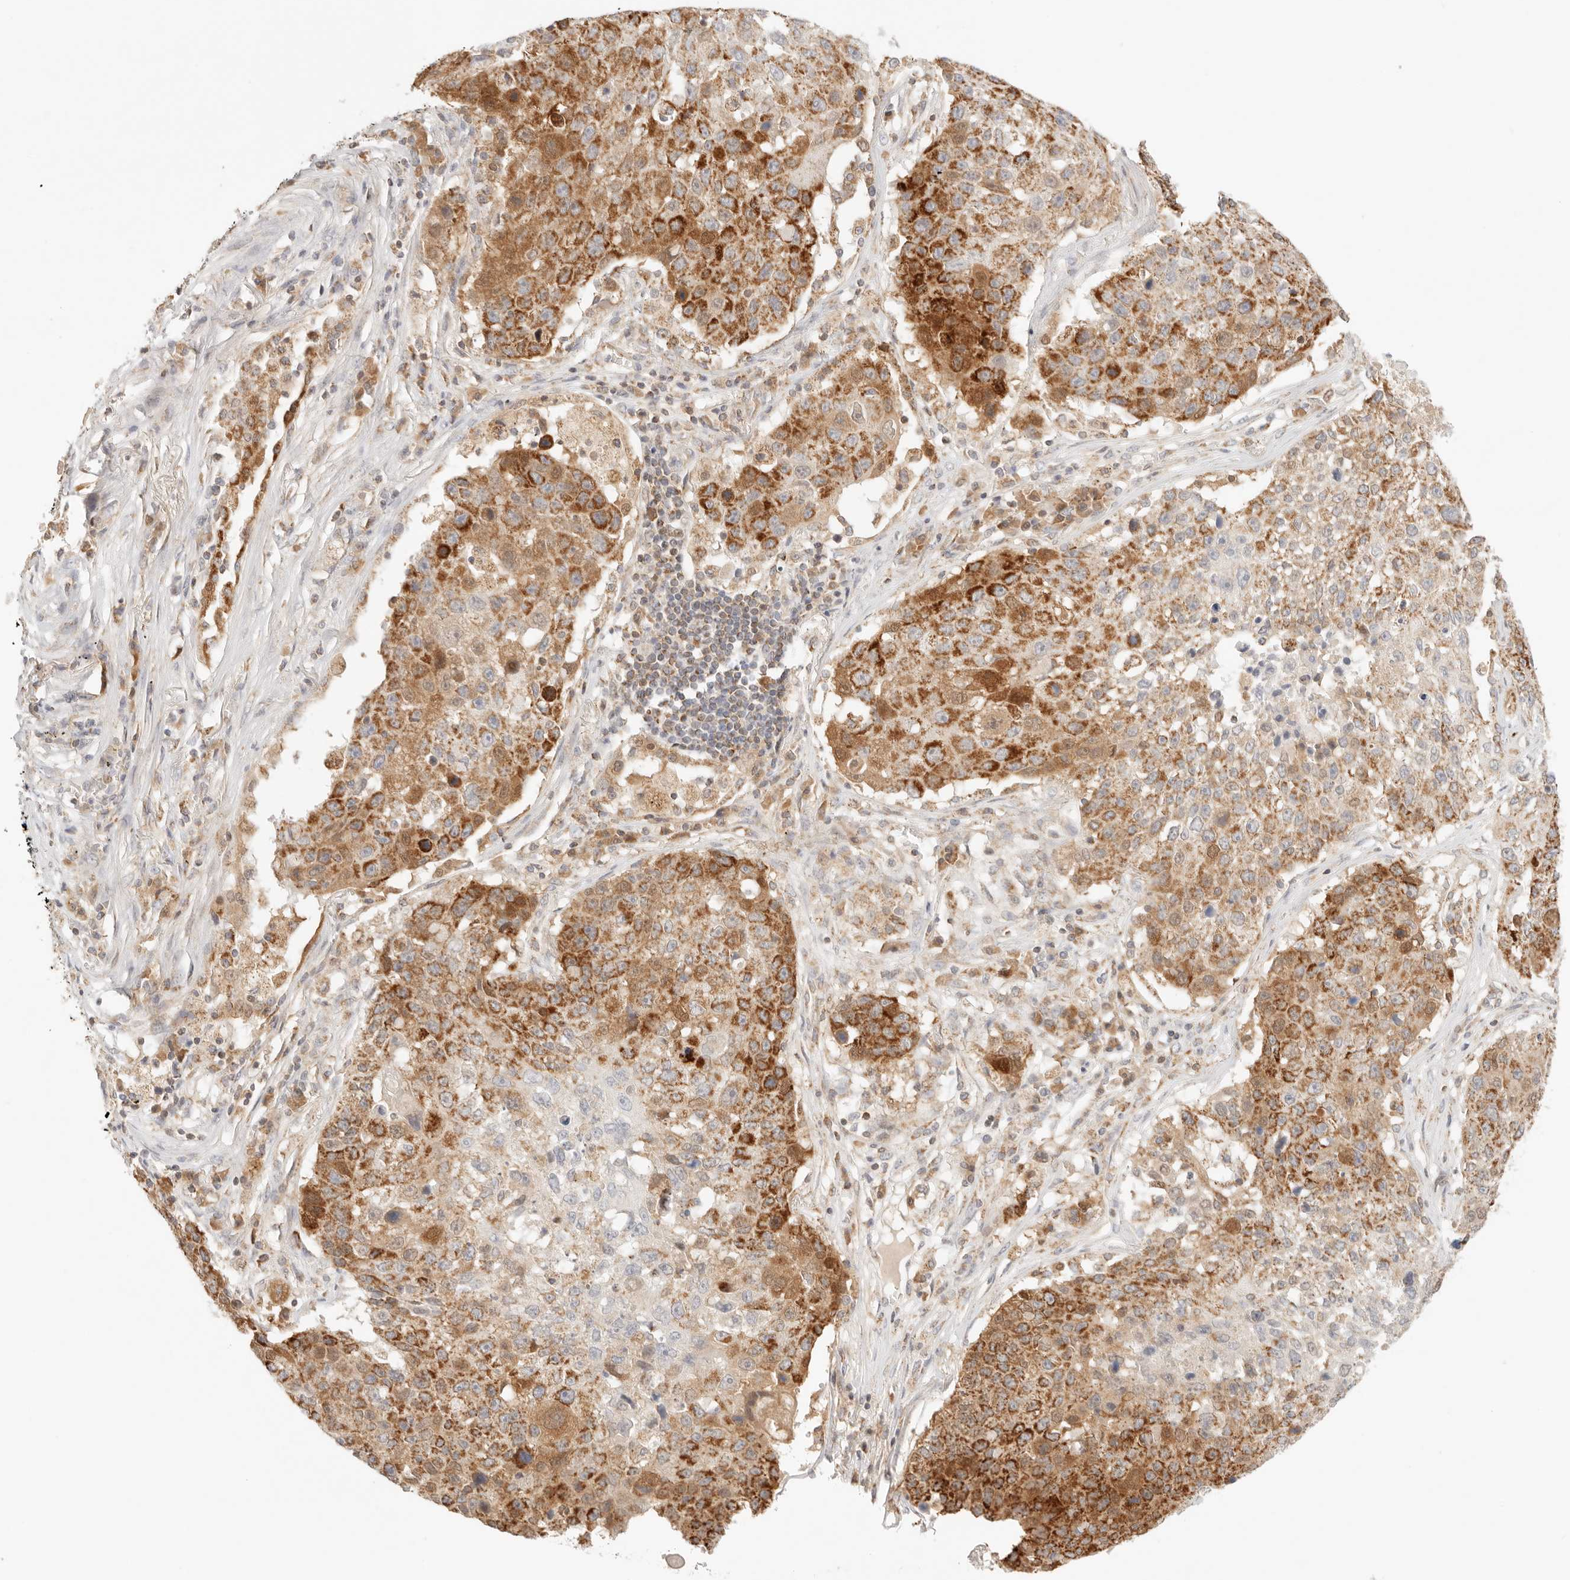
{"staining": {"intensity": "strong", "quantity": "25%-75%", "location": "cytoplasmic/membranous"}, "tissue": "lung cancer", "cell_type": "Tumor cells", "image_type": "cancer", "snomed": [{"axis": "morphology", "description": "Squamous cell carcinoma, NOS"}, {"axis": "topography", "description": "Lung"}], "caption": "DAB (3,3'-diaminobenzidine) immunohistochemical staining of lung cancer displays strong cytoplasmic/membranous protein positivity in about 25%-75% of tumor cells. (DAB (3,3'-diaminobenzidine) IHC with brightfield microscopy, high magnification).", "gene": "COA6", "patient": {"sex": "male", "age": 61}}